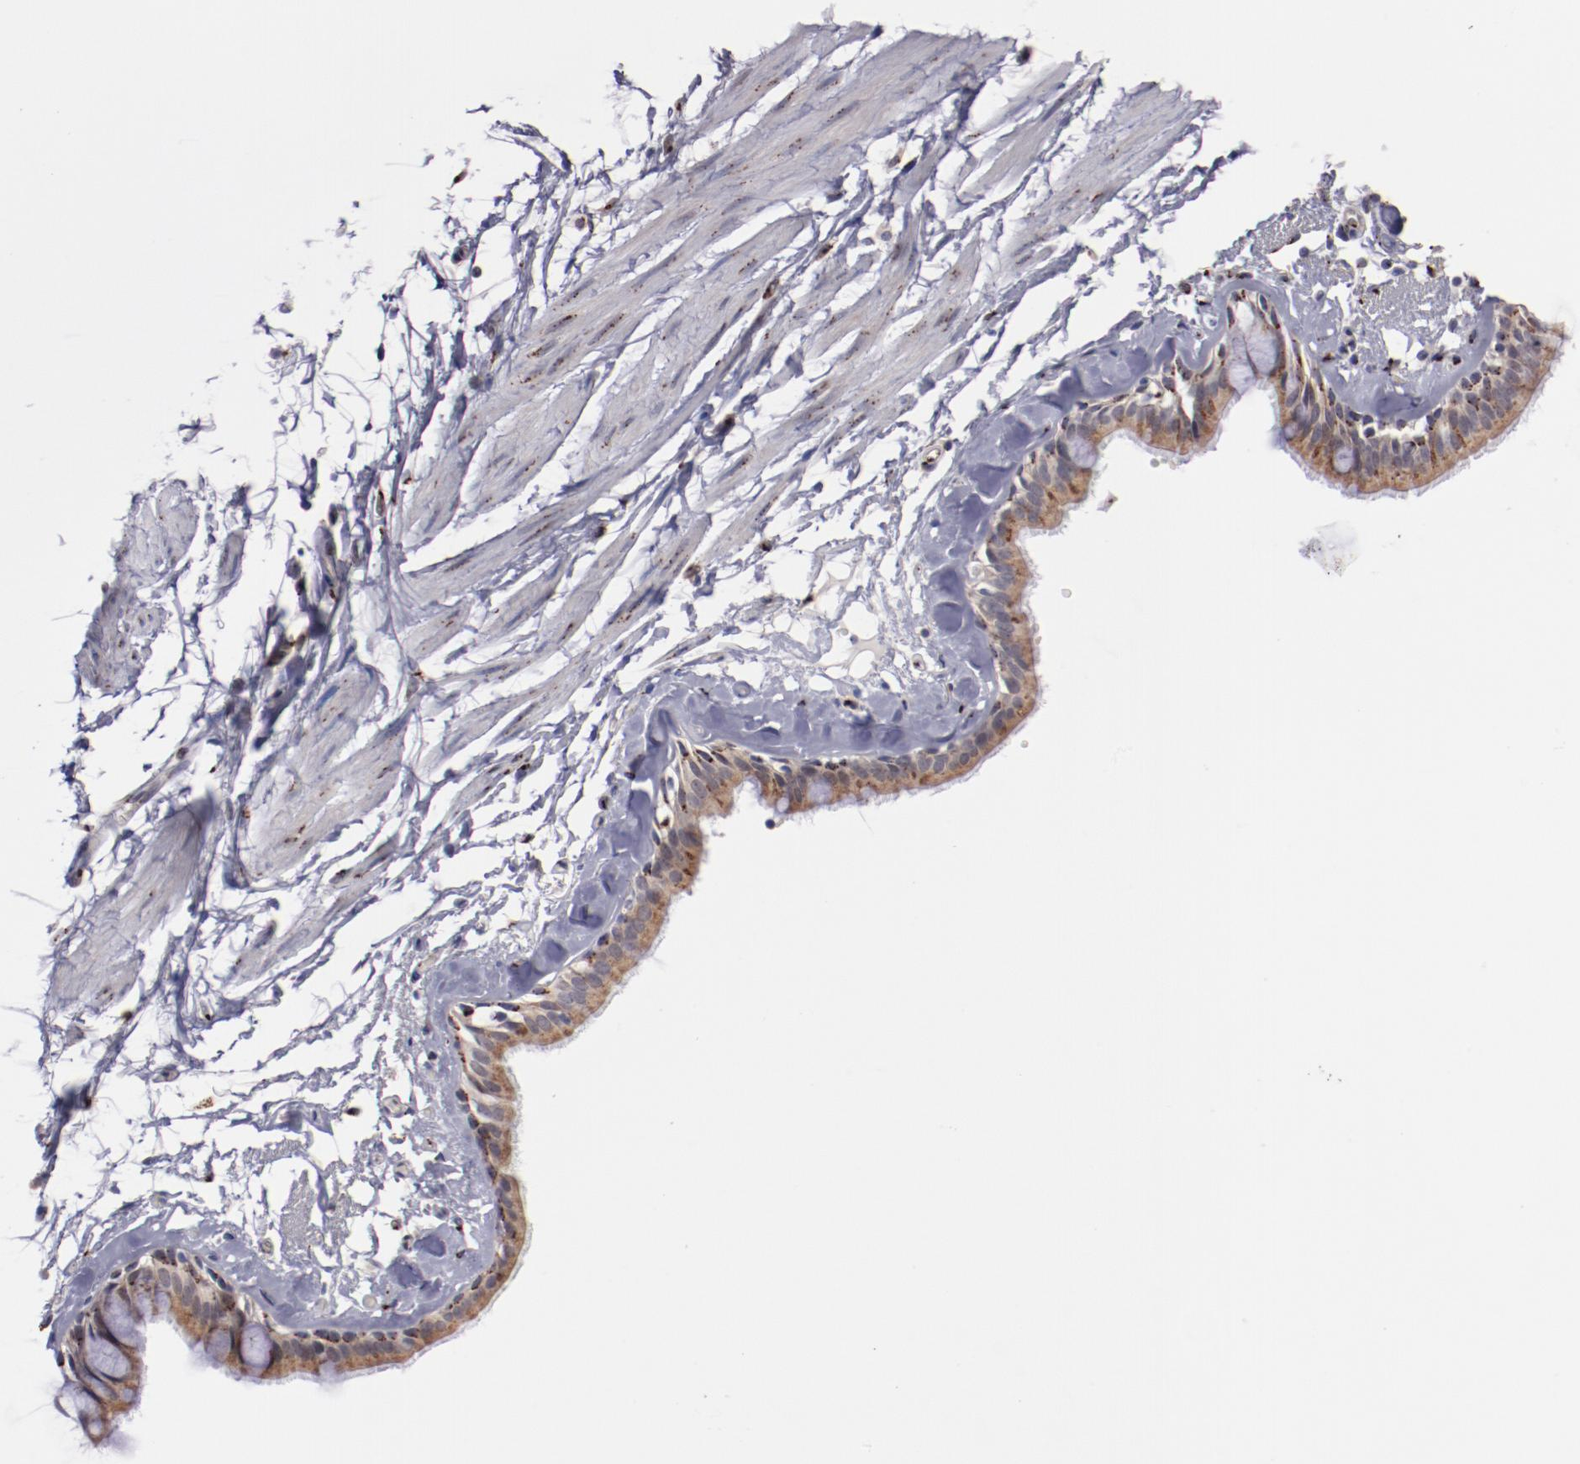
{"staining": {"intensity": "strong", "quantity": ">75%", "location": "cytoplasmic/membranous"}, "tissue": "bronchus", "cell_type": "Respiratory epithelial cells", "image_type": "normal", "snomed": [{"axis": "morphology", "description": "Normal tissue, NOS"}, {"axis": "topography", "description": "Bronchus"}, {"axis": "topography", "description": "Lung"}], "caption": "Immunohistochemical staining of unremarkable bronchus reveals >75% levels of strong cytoplasmic/membranous protein expression in about >75% of respiratory epithelial cells.", "gene": "GOLIM4", "patient": {"sex": "female", "age": 56}}